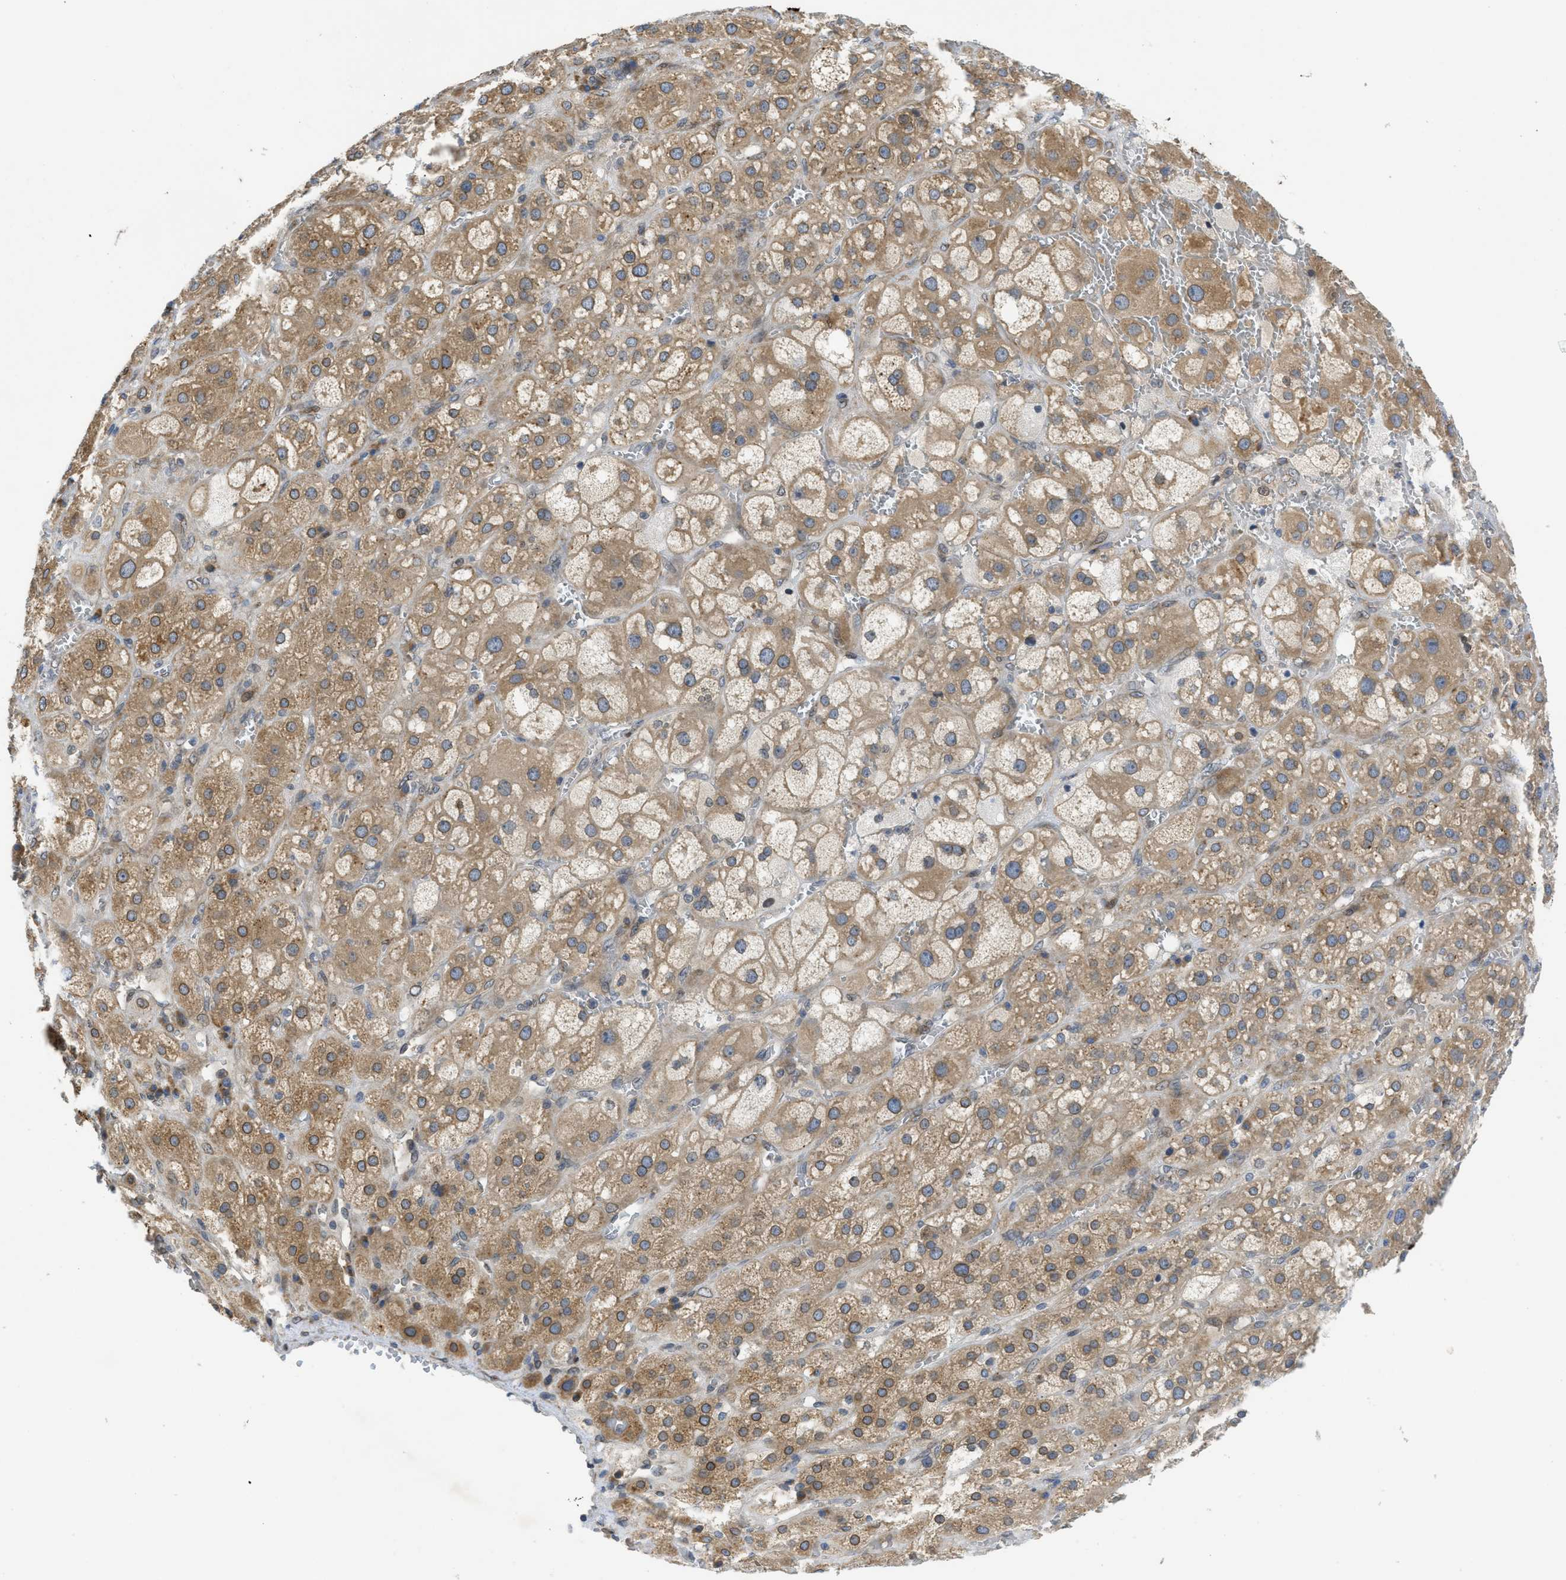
{"staining": {"intensity": "moderate", "quantity": ">75%", "location": "cytoplasmic/membranous"}, "tissue": "adrenal gland", "cell_type": "Glandular cells", "image_type": "normal", "snomed": [{"axis": "morphology", "description": "Normal tissue, NOS"}, {"axis": "topography", "description": "Adrenal gland"}], "caption": "Glandular cells demonstrate medium levels of moderate cytoplasmic/membranous expression in about >75% of cells in unremarkable adrenal gland.", "gene": "EIF2AK3", "patient": {"sex": "female", "age": 47}}